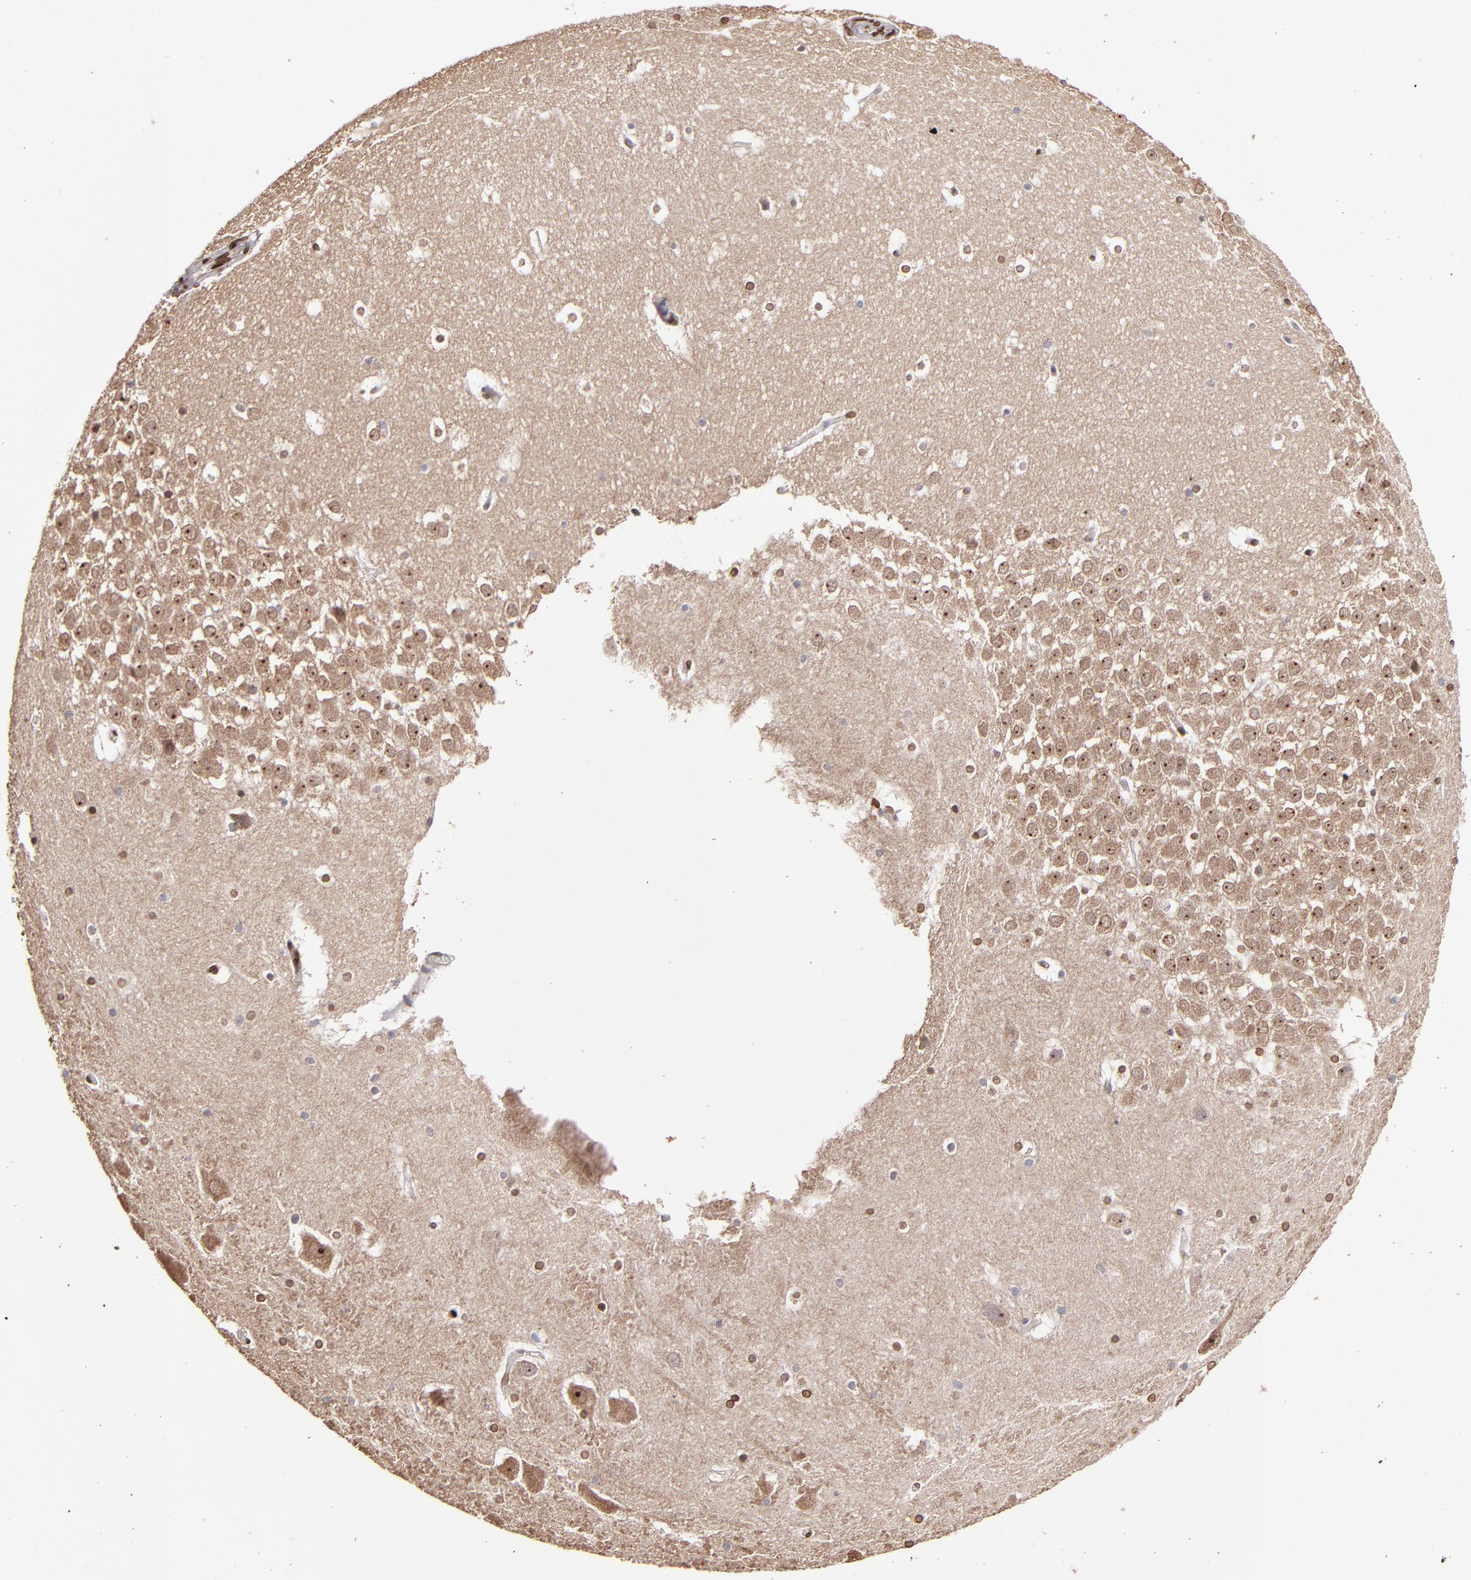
{"staining": {"intensity": "moderate", "quantity": ">75%", "location": "cytoplasmic/membranous,nuclear"}, "tissue": "hippocampus", "cell_type": "Glial cells", "image_type": "normal", "snomed": [{"axis": "morphology", "description": "Normal tissue, NOS"}, {"axis": "topography", "description": "Hippocampus"}], "caption": "Immunohistochemical staining of normal hippocampus demonstrates moderate cytoplasmic/membranous,nuclear protein expression in approximately >75% of glial cells.", "gene": "PUM3", "patient": {"sex": "male", "age": 45}}